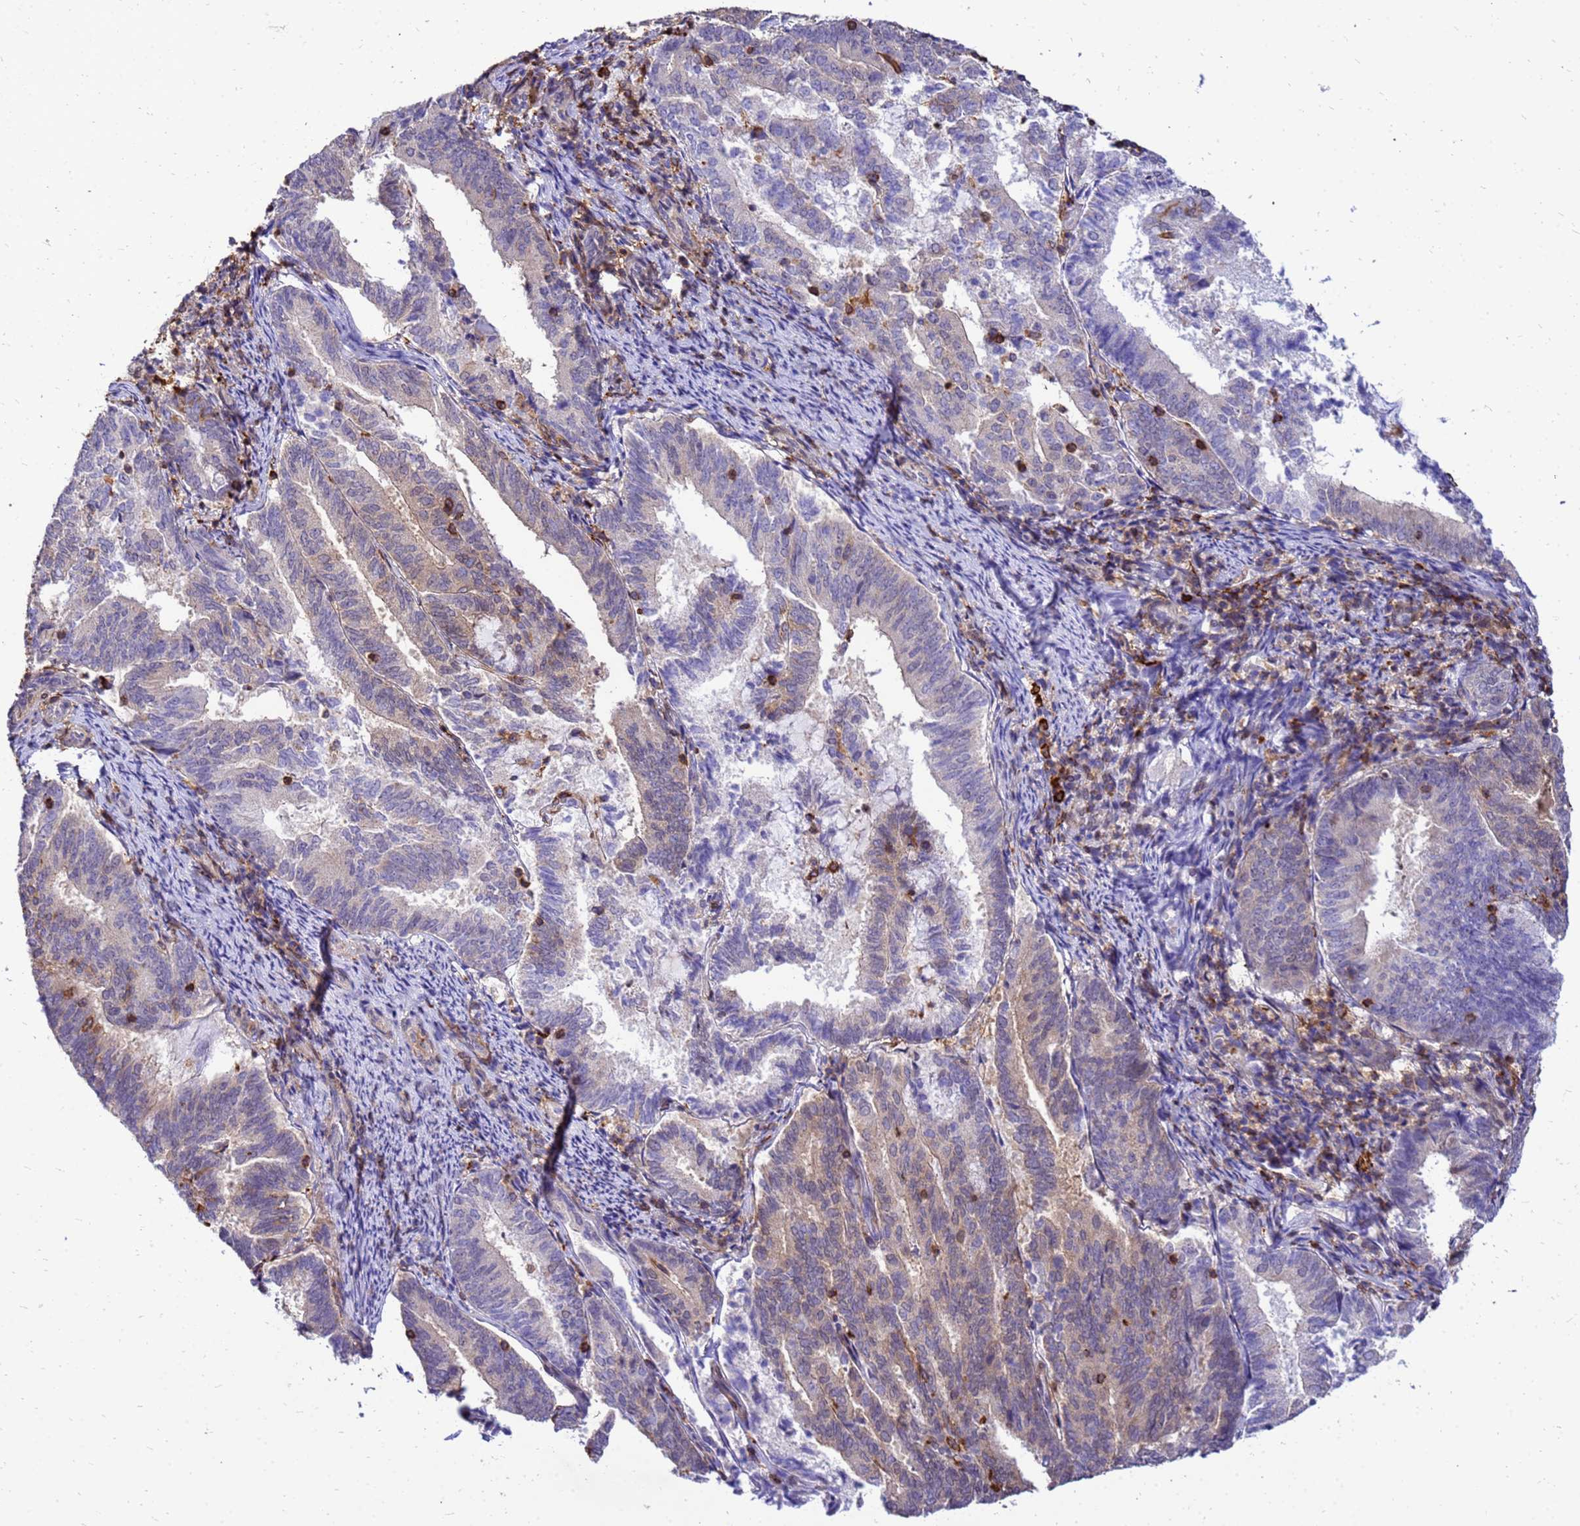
{"staining": {"intensity": "weak", "quantity": "<25%", "location": "cytoplasmic/membranous"}, "tissue": "endometrial cancer", "cell_type": "Tumor cells", "image_type": "cancer", "snomed": [{"axis": "morphology", "description": "Adenocarcinoma, NOS"}, {"axis": "topography", "description": "Endometrium"}], "caption": "Immunohistochemical staining of human adenocarcinoma (endometrial) demonstrates no significant staining in tumor cells.", "gene": "DBNDD2", "patient": {"sex": "female", "age": 80}}